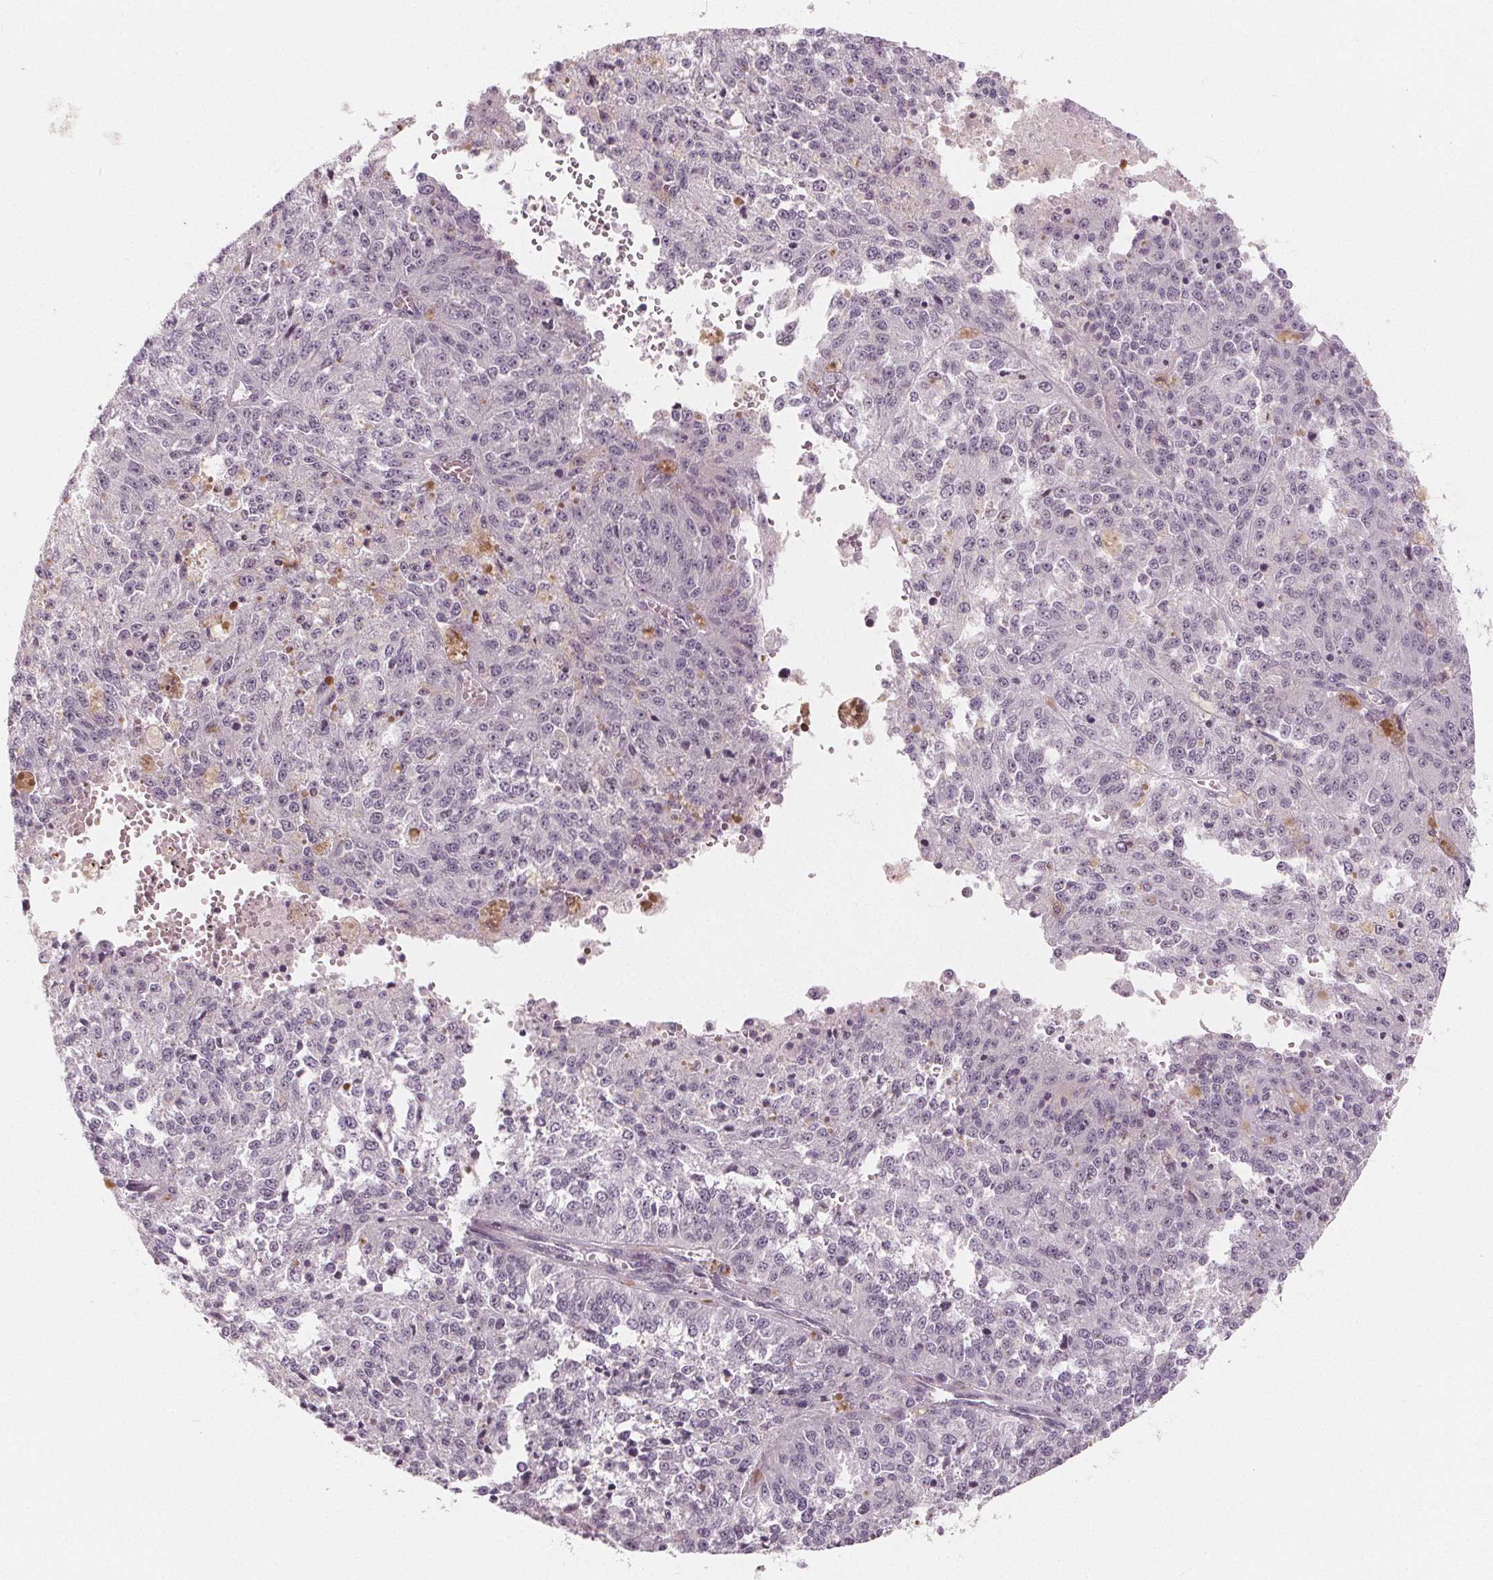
{"staining": {"intensity": "weak", "quantity": "<25%", "location": "nuclear"}, "tissue": "melanoma", "cell_type": "Tumor cells", "image_type": "cancer", "snomed": [{"axis": "morphology", "description": "Malignant melanoma, Metastatic site"}, {"axis": "topography", "description": "Lymph node"}], "caption": "There is no significant staining in tumor cells of melanoma.", "gene": "NUP210L", "patient": {"sex": "female", "age": 64}}